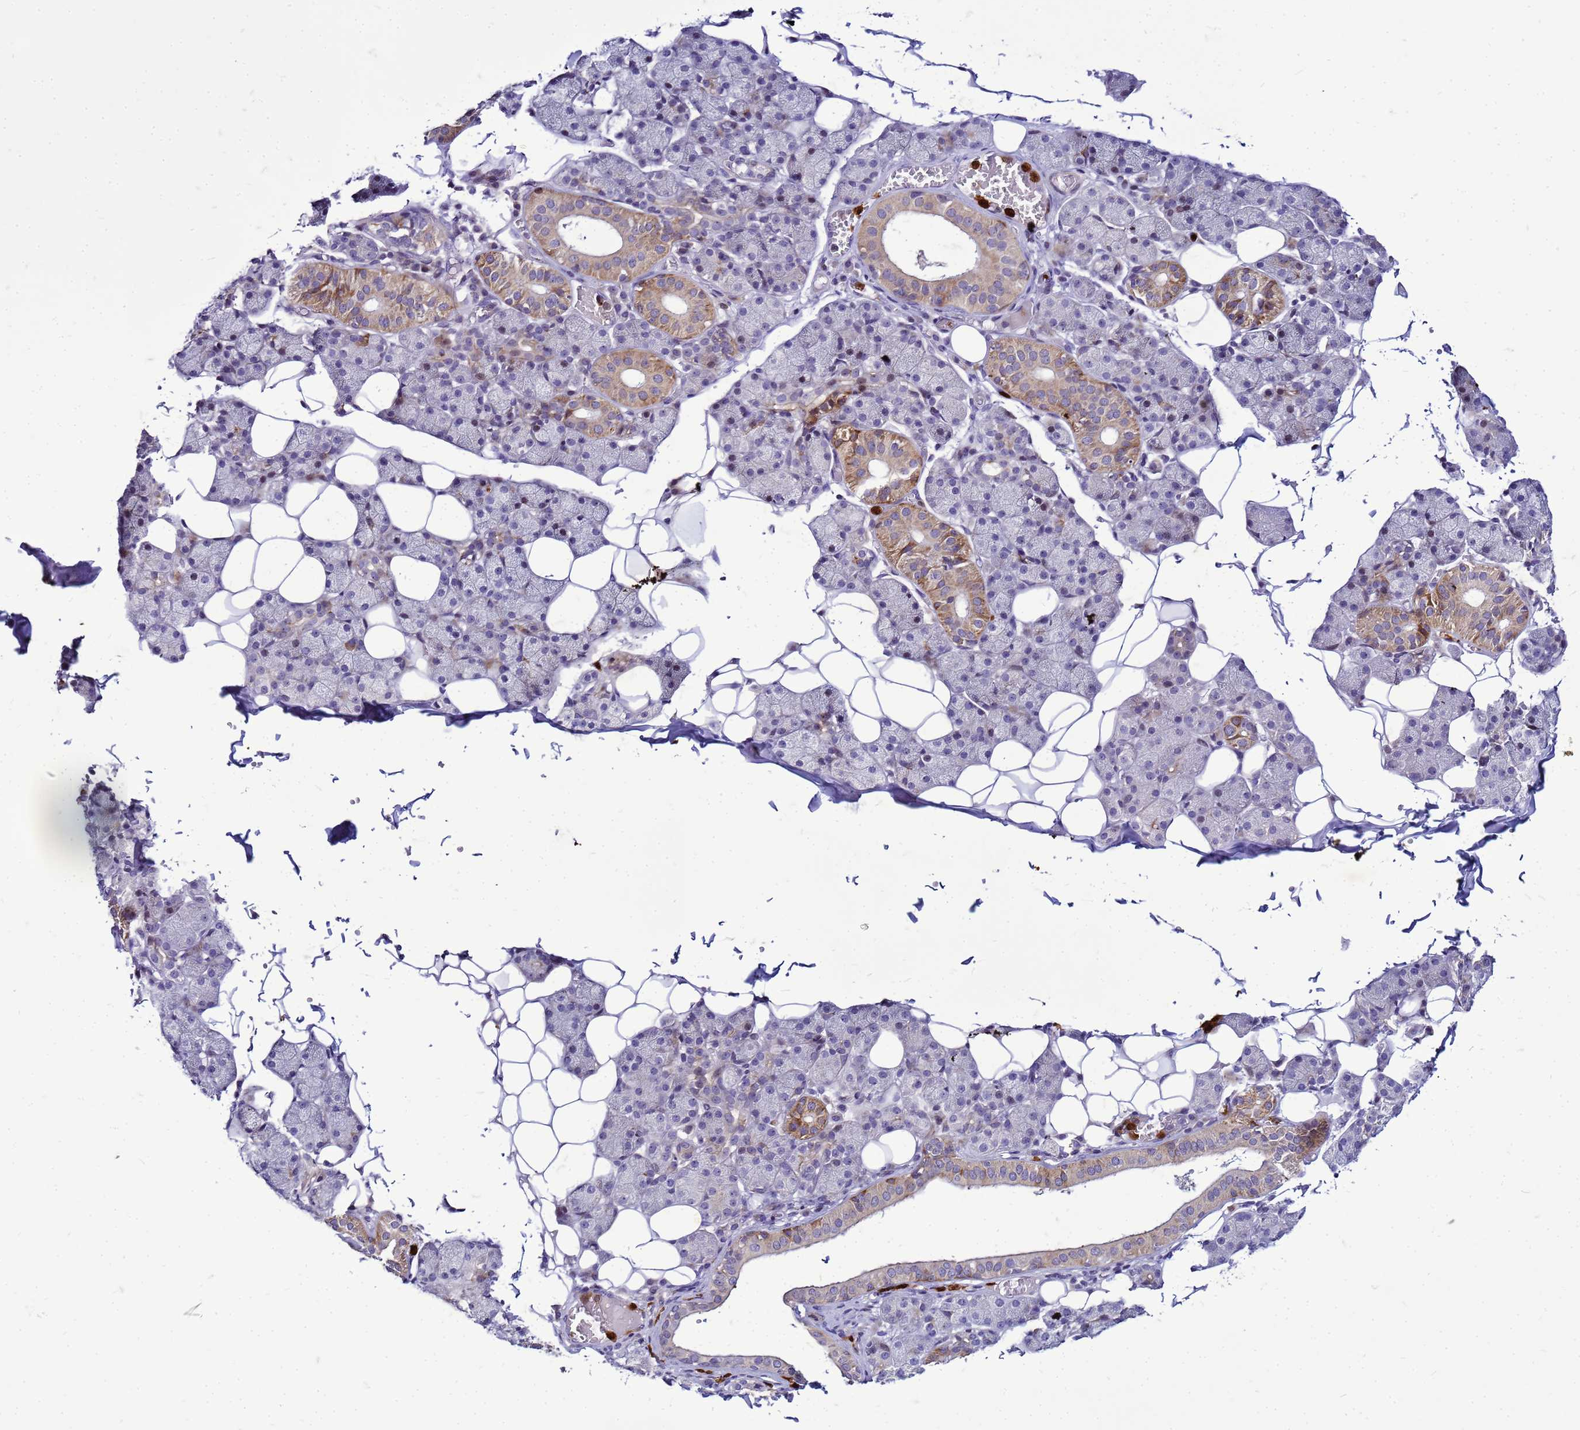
{"staining": {"intensity": "moderate", "quantity": "<25%", "location": "cytoplasmic/membranous"}, "tissue": "salivary gland", "cell_type": "Glandular cells", "image_type": "normal", "snomed": [{"axis": "morphology", "description": "Normal tissue, NOS"}, {"axis": "topography", "description": "Salivary gland"}], "caption": "A low amount of moderate cytoplasmic/membranous positivity is identified in about <25% of glandular cells in benign salivary gland. Immunohistochemistry stains the protein in brown and the nuclei are stained blue.", "gene": "VPS4B", "patient": {"sex": "female", "age": 33}}